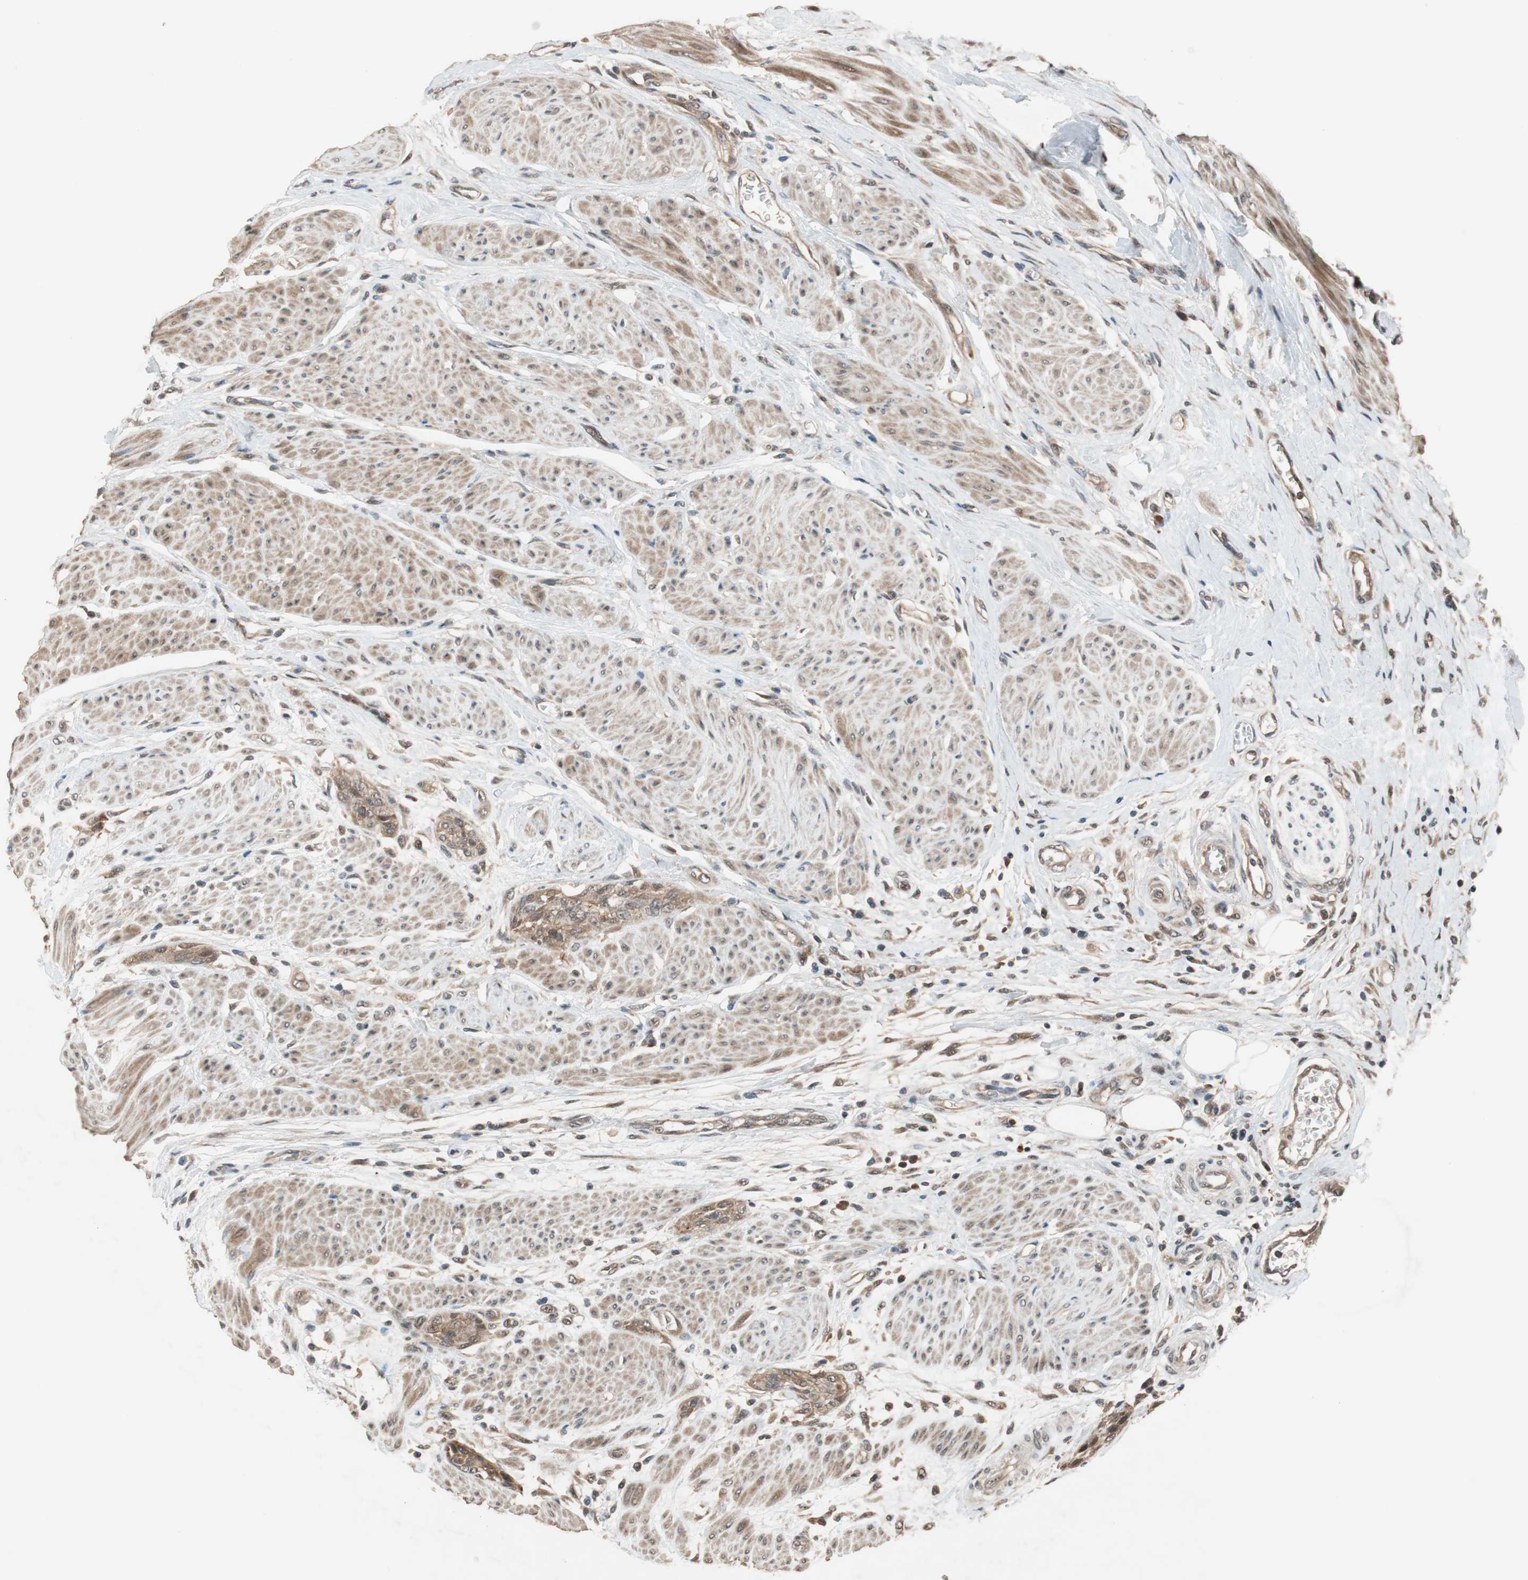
{"staining": {"intensity": "moderate", "quantity": ">75%", "location": "cytoplasmic/membranous"}, "tissue": "urothelial cancer", "cell_type": "Tumor cells", "image_type": "cancer", "snomed": [{"axis": "morphology", "description": "Urothelial carcinoma, High grade"}, {"axis": "topography", "description": "Urinary bladder"}], "caption": "This micrograph displays immunohistochemistry (IHC) staining of human urothelial cancer, with medium moderate cytoplasmic/membranous positivity in approximately >75% of tumor cells.", "gene": "TMEM230", "patient": {"sex": "male", "age": 35}}